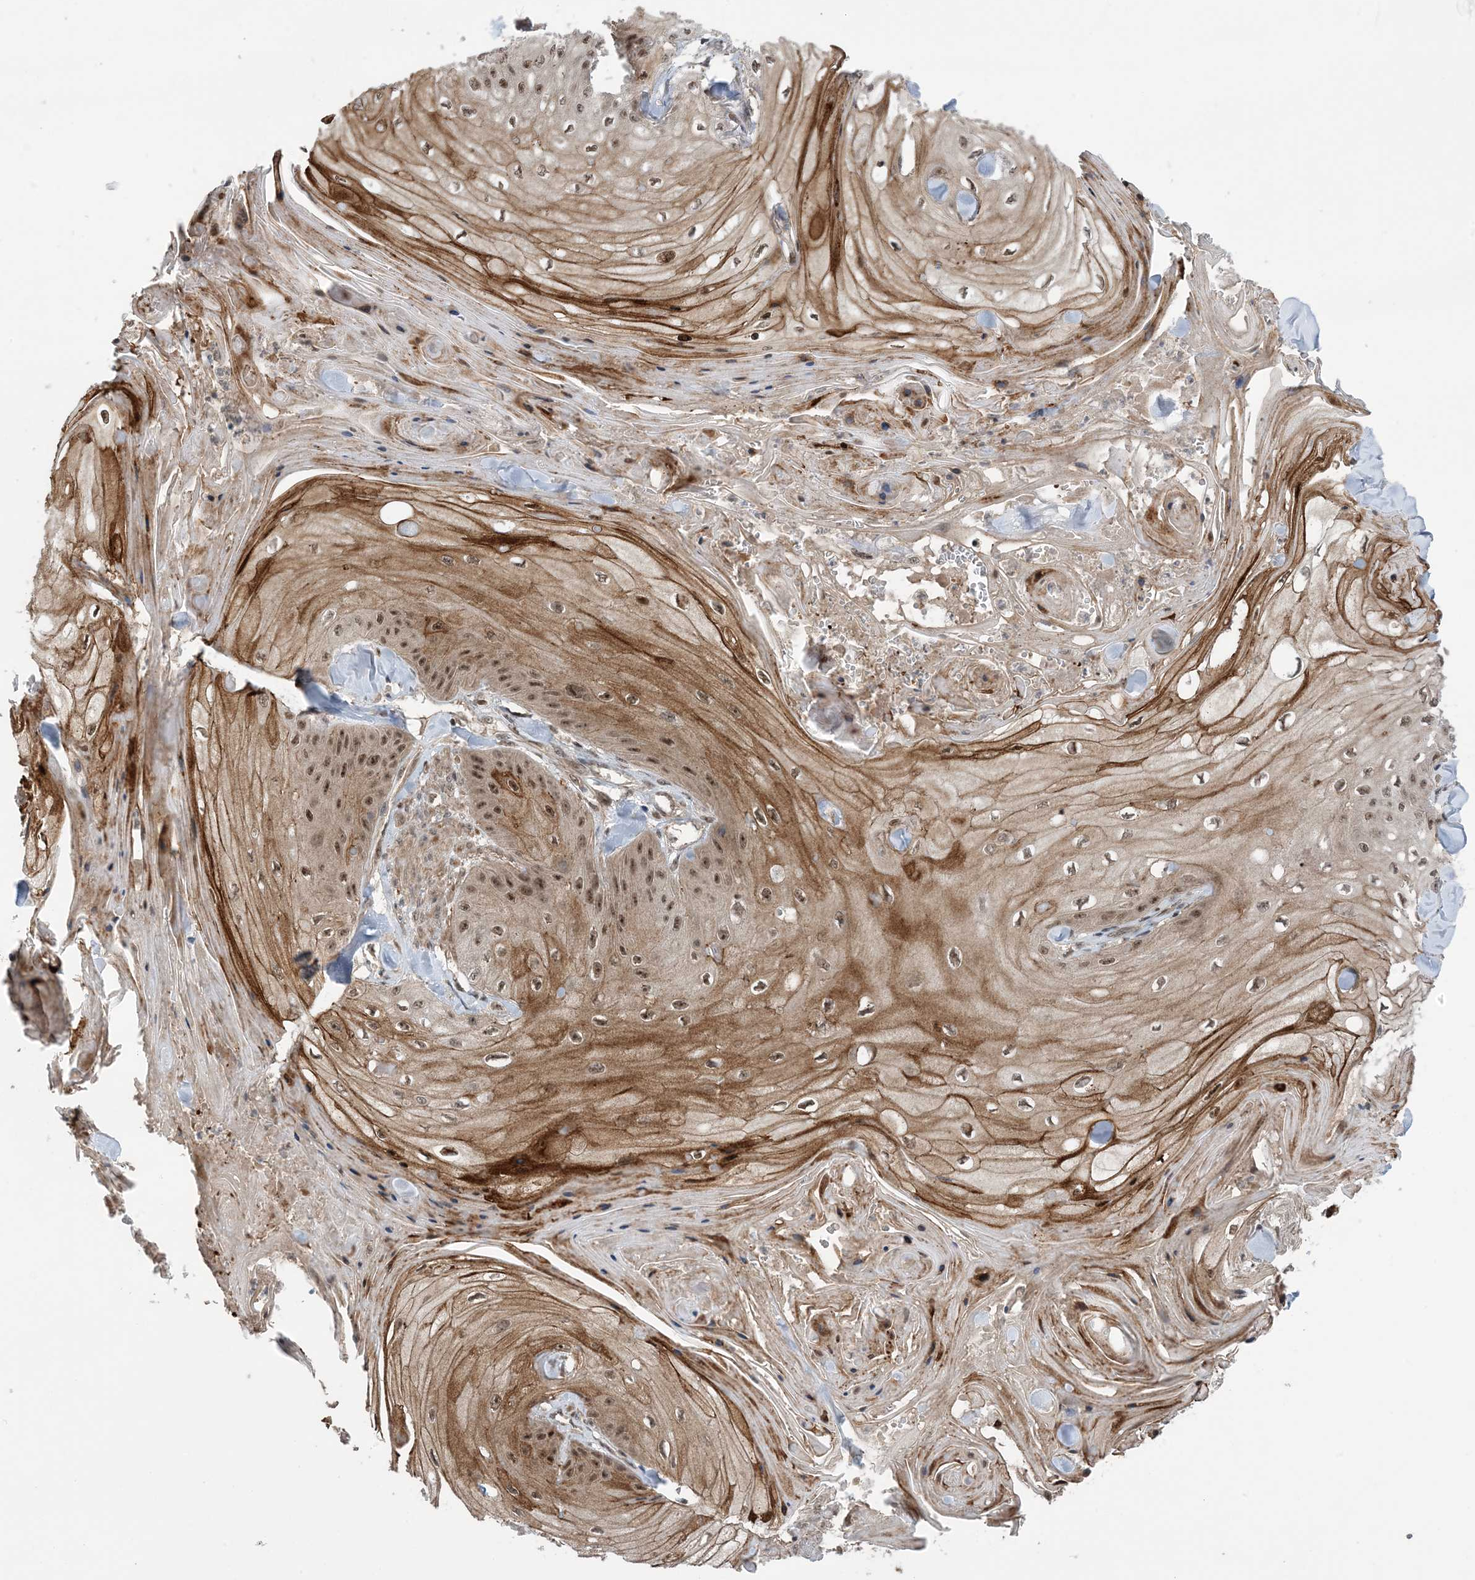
{"staining": {"intensity": "moderate", "quantity": ">75%", "location": "cytoplasmic/membranous,nuclear"}, "tissue": "skin cancer", "cell_type": "Tumor cells", "image_type": "cancer", "snomed": [{"axis": "morphology", "description": "Squamous cell carcinoma, NOS"}, {"axis": "topography", "description": "Skin"}], "caption": "The histopathology image reveals immunohistochemical staining of squamous cell carcinoma (skin). There is moderate cytoplasmic/membranous and nuclear staining is identified in about >75% of tumor cells. (Brightfield microscopy of DAB IHC at high magnification).", "gene": "ZNF710", "patient": {"sex": "male", "age": 74}}